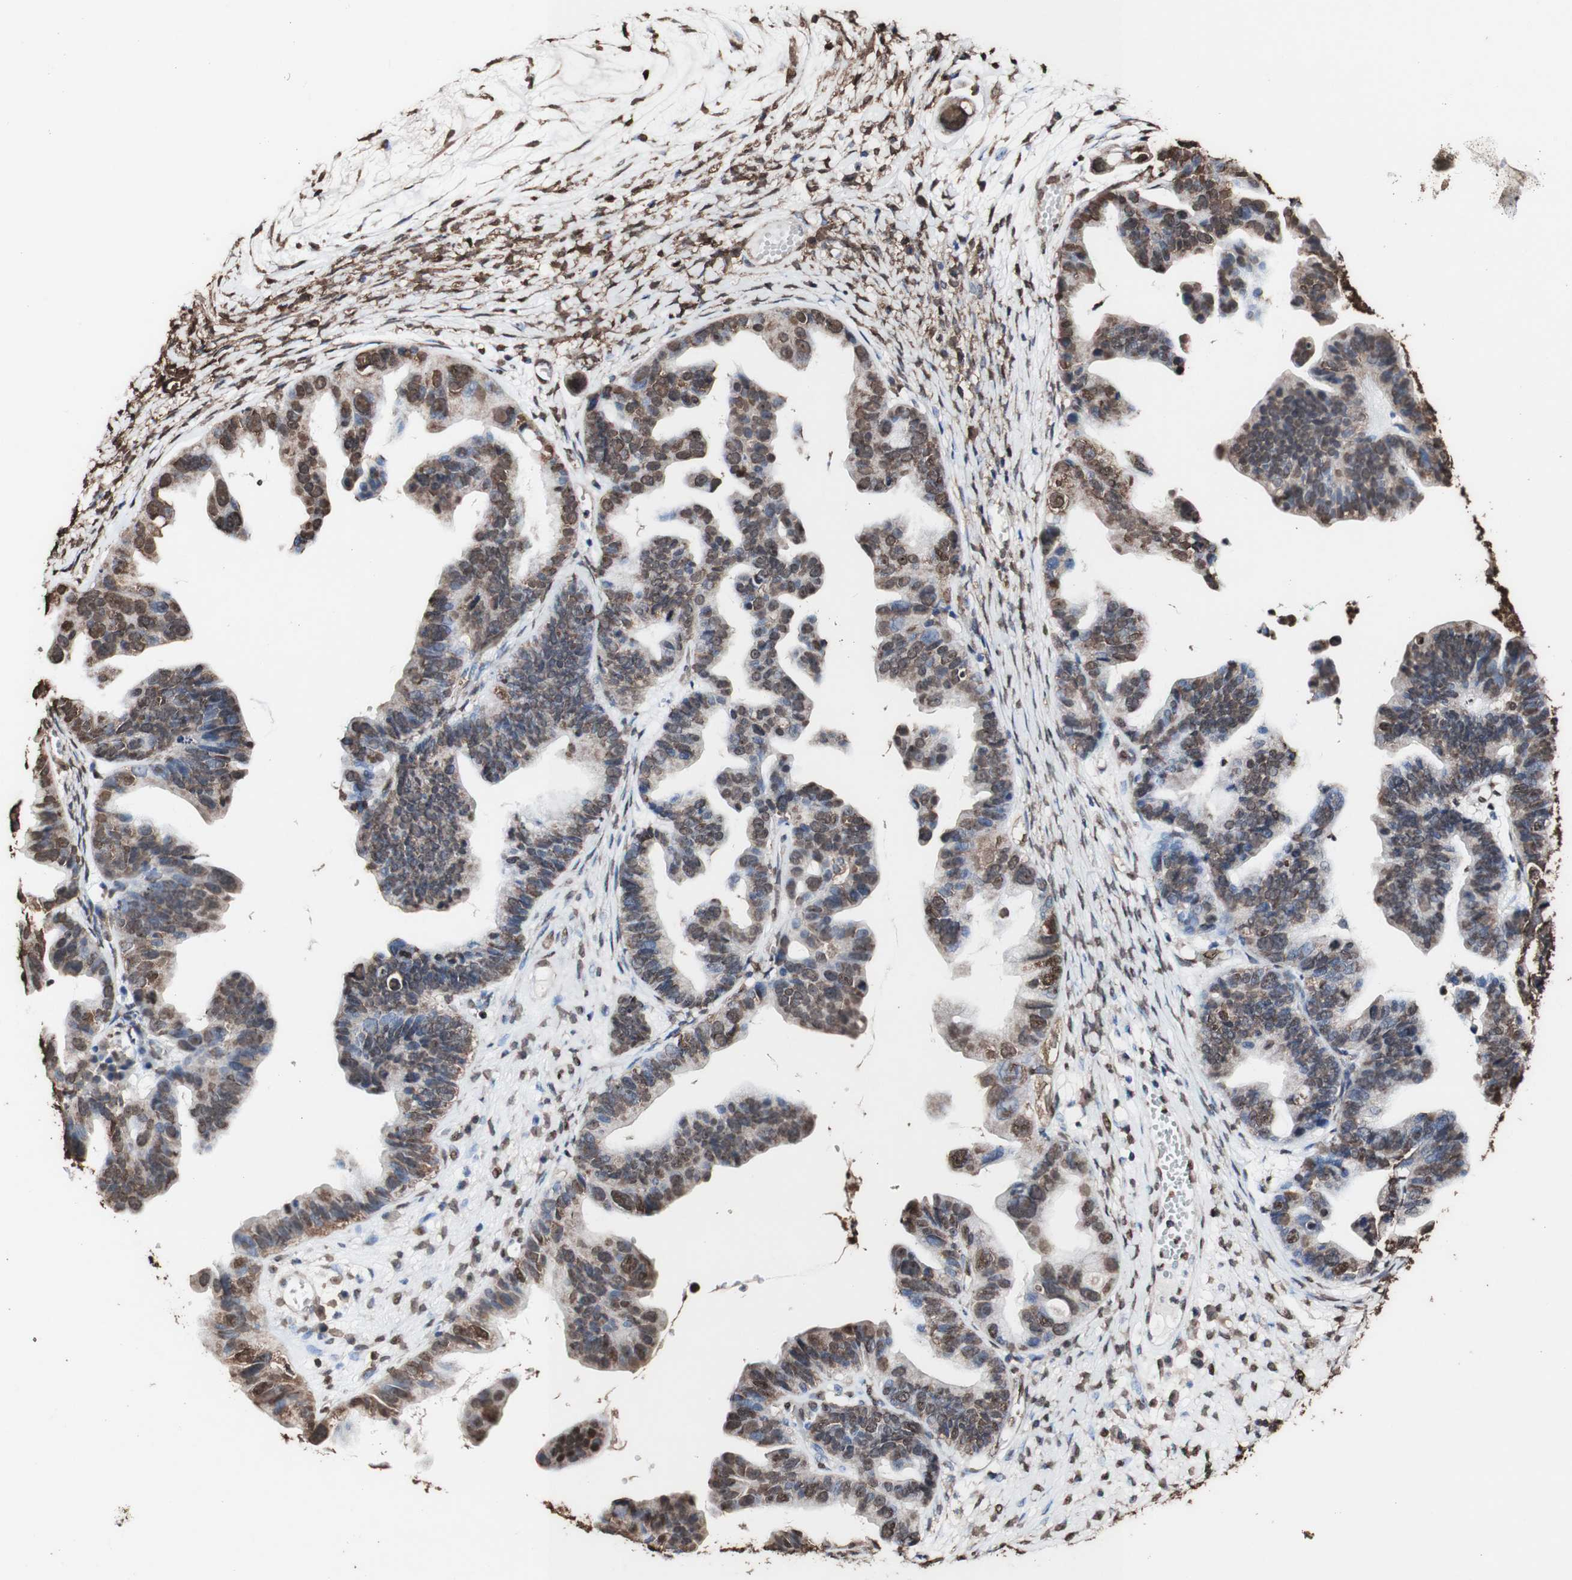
{"staining": {"intensity": "strong", "quantity": "25%-75%", "location": "cytoplasmic/membranous,nuclear"}, "tissue": "ovarian cancer", "cell_type": "Tumor cells", "image_type": "cancer", "snomed": [{"axis": "morphology", "description": "Cystadenocarcinoma, serous, NOS"}, {"axis": "topography", "description": "Ovary"}], "caption": "A brown stain shows strong cytoplasmic/membranous and nuclear expression of a protein in ovarian cancer tumor cells.", "gene": "PIDD1", "patient": {"sex": "female", "age": 56}}